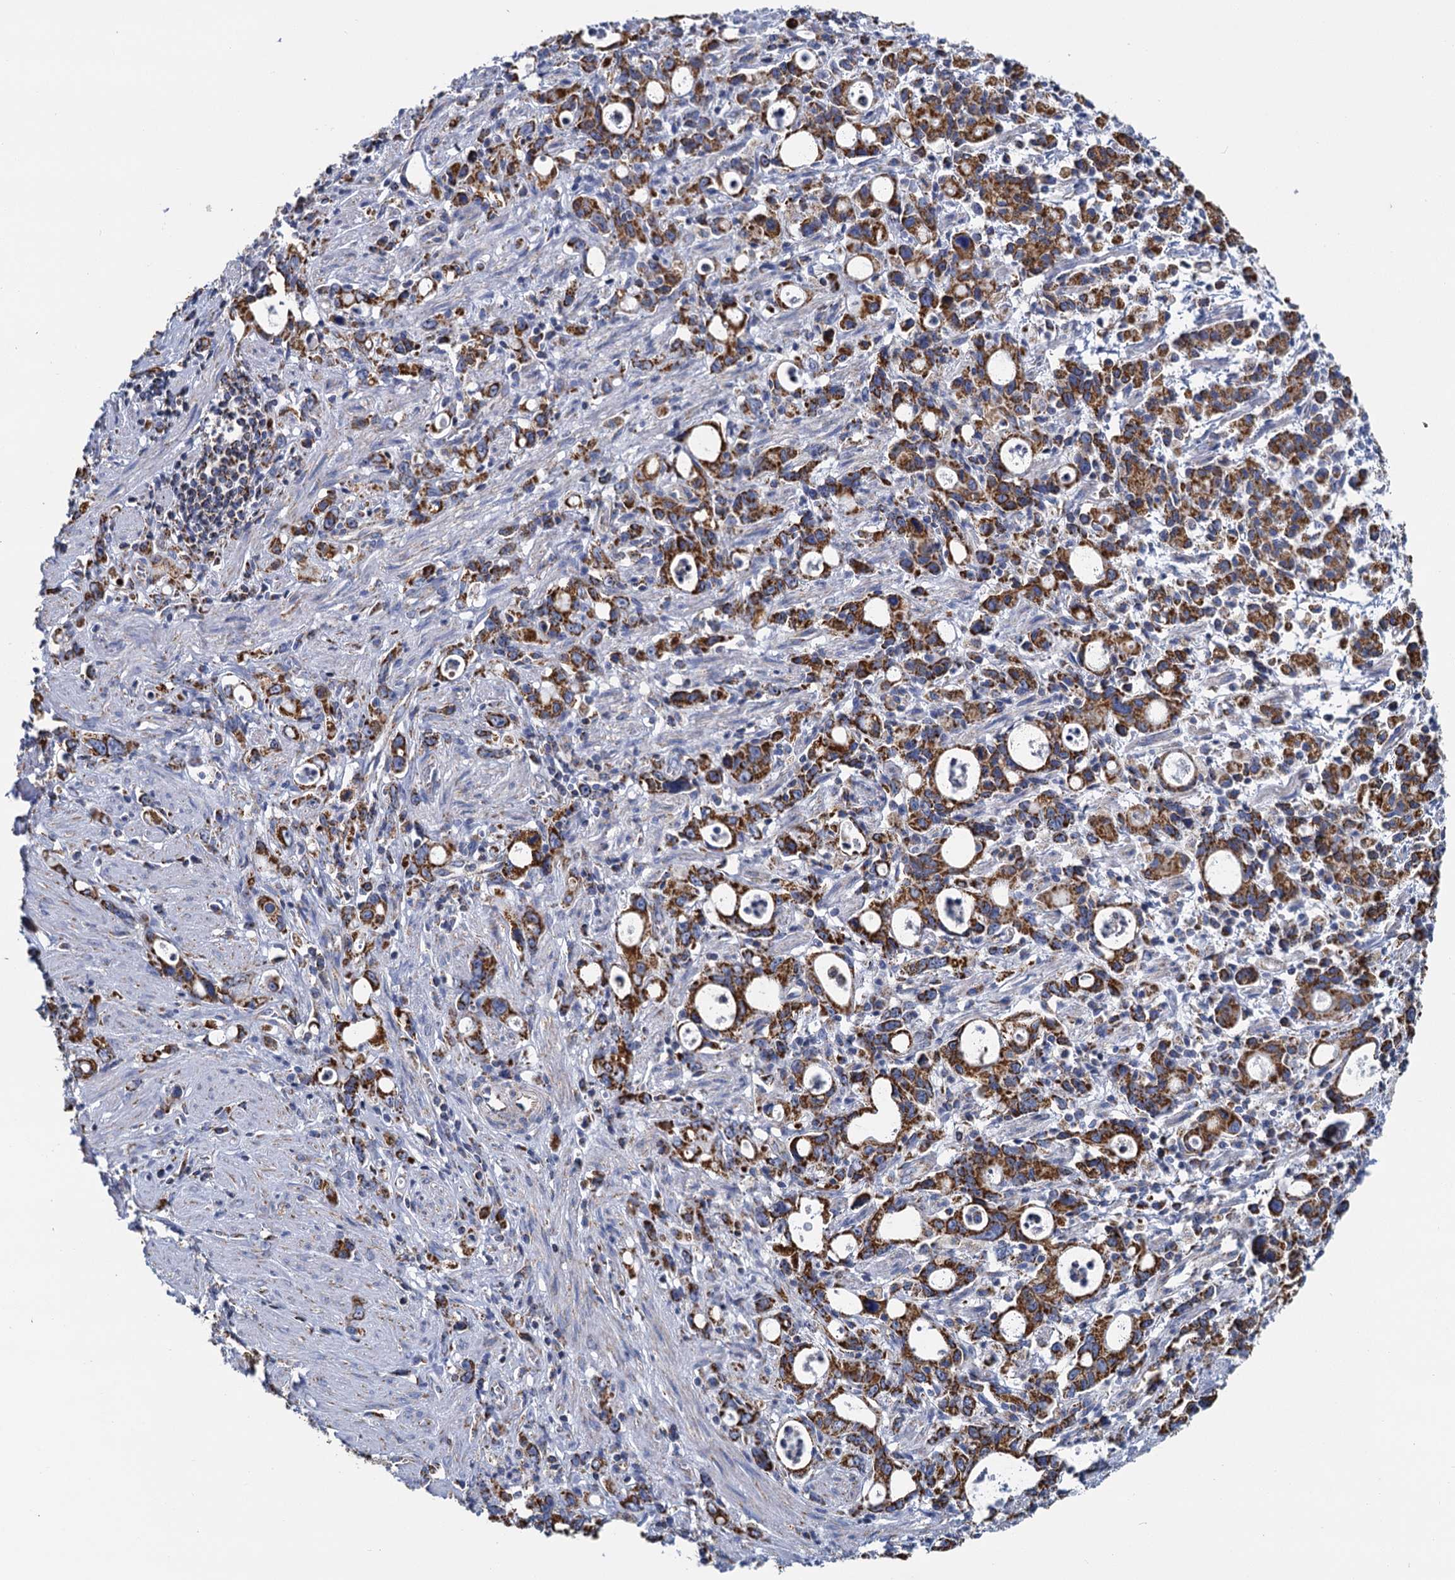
{"staining": {"intensity": "strong", "quantity": ">75%", "location": "cytoplasmic/membranous"}, "tissue": "stomach cancer", "cell_type": "Tumor cells", "image_type": "cancer", "snomed": [{"axis": "morphology", "description": "Adenocarcinoma, NOS"}, {"axis": "topography", "description": "Stomach, lower"}], "caption": "Immunohistochemical staining of stomach cancer (adenocarcinoma) shows high levels of strong cytoplasmic/membranous expression in about >75% of tumor cells.", "gene": "CCP110", "patient": {"sex": "female", "age": 43}}